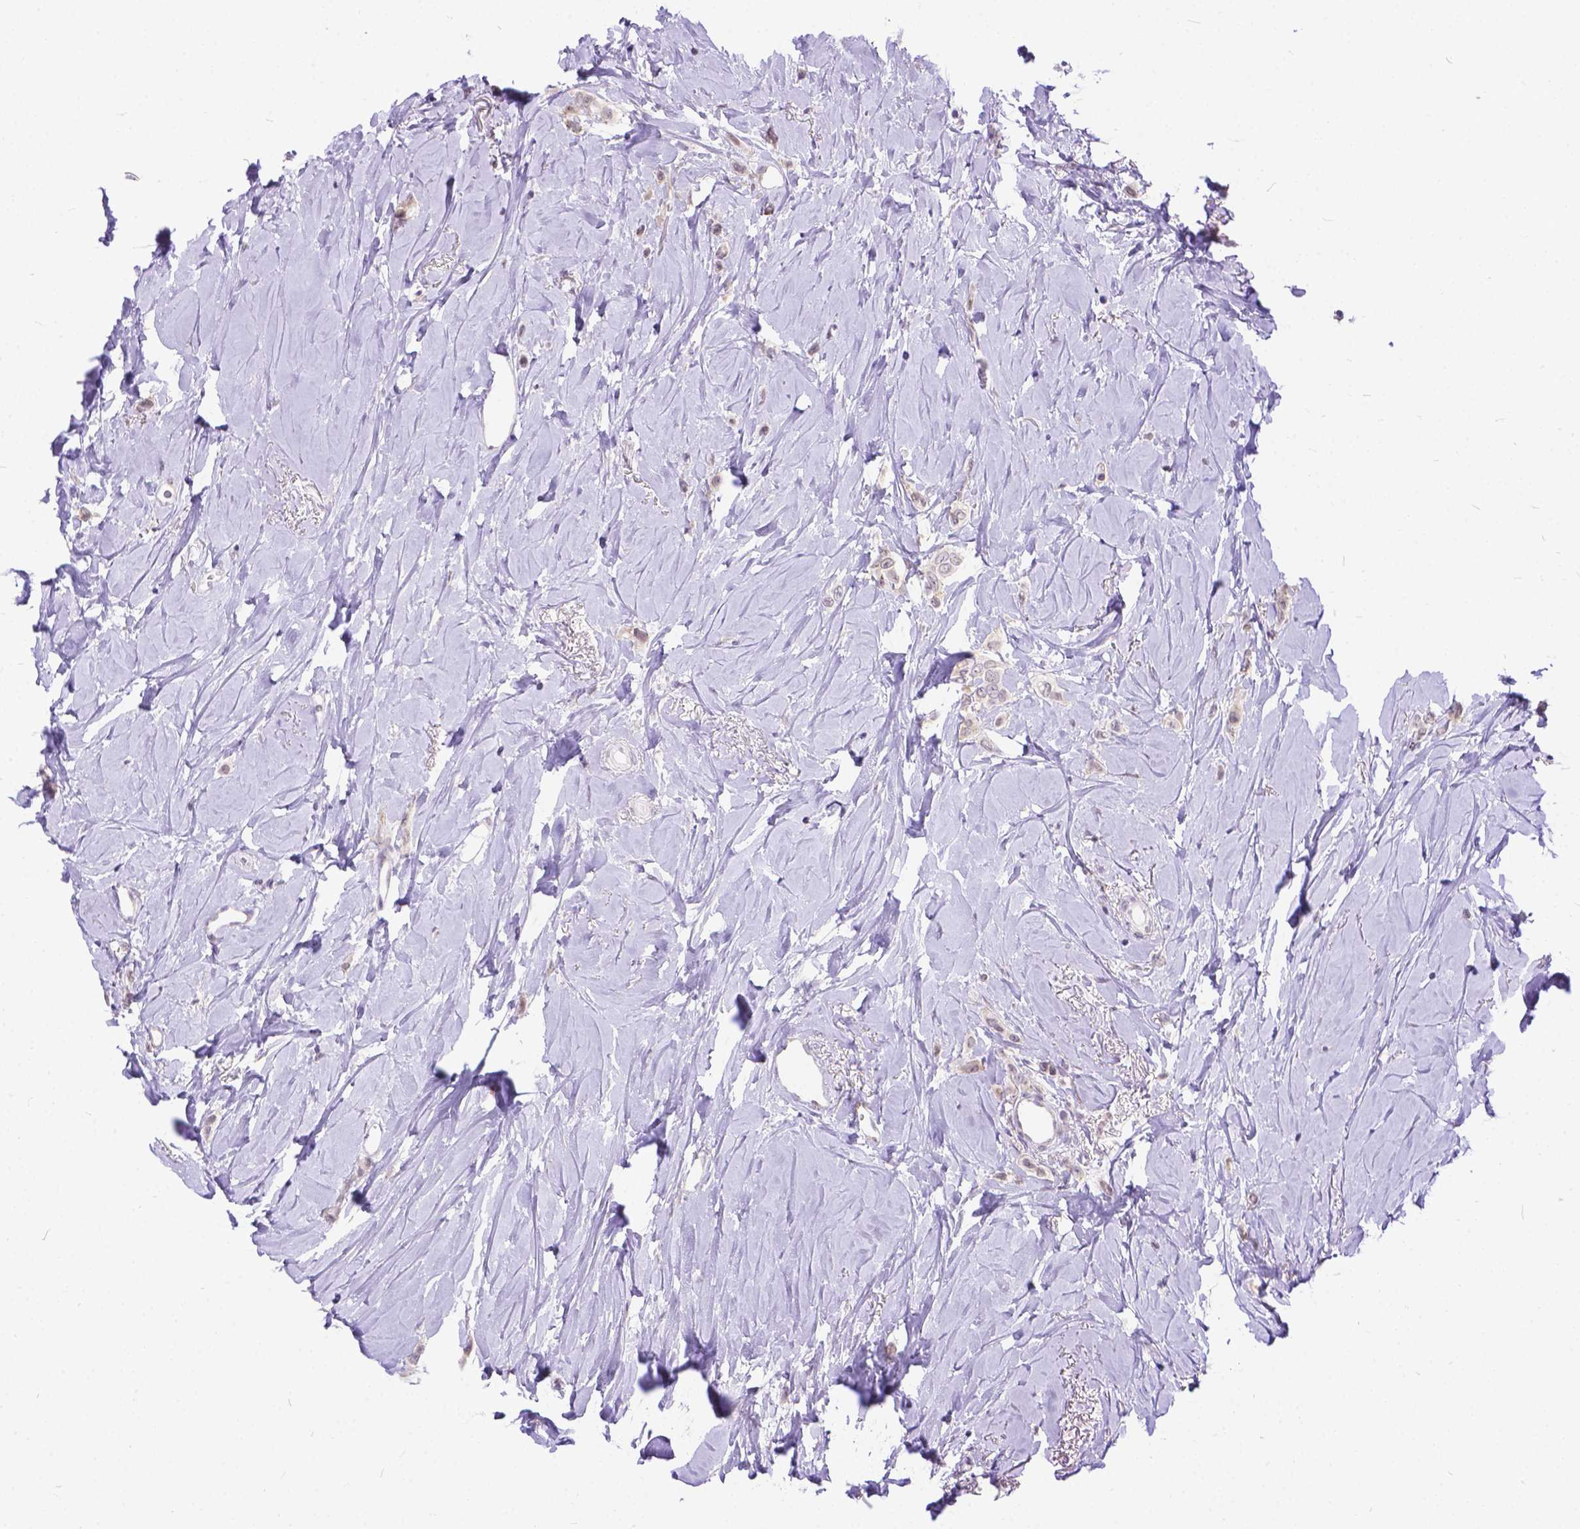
{"staining": {"intensity": "weak", "quantity": "25%-75%", "location": "cytoplasmic/membranous"}, "tissue": "breast cancer", "cell_type": "Tumor cells", "image_type": "cancer", "snomed": [{"axis": "morphology", "description": "Lobular carcinoma"}, {"axis": "topography", "description": "Breast"}], "caption": "Protein staining of breast cancer tissue demonstrates weak cytoplasmic/membranous expression in about 25%-75% of tumor cells. The protein is stained brown, and the nuclei are stained in blue (DAB (3,3'-diaminobenzidine) IHC with brightfield microscopy, high magnification).", "gene": "FAM124B", "patient": {"sex": "female", "age": 66}}